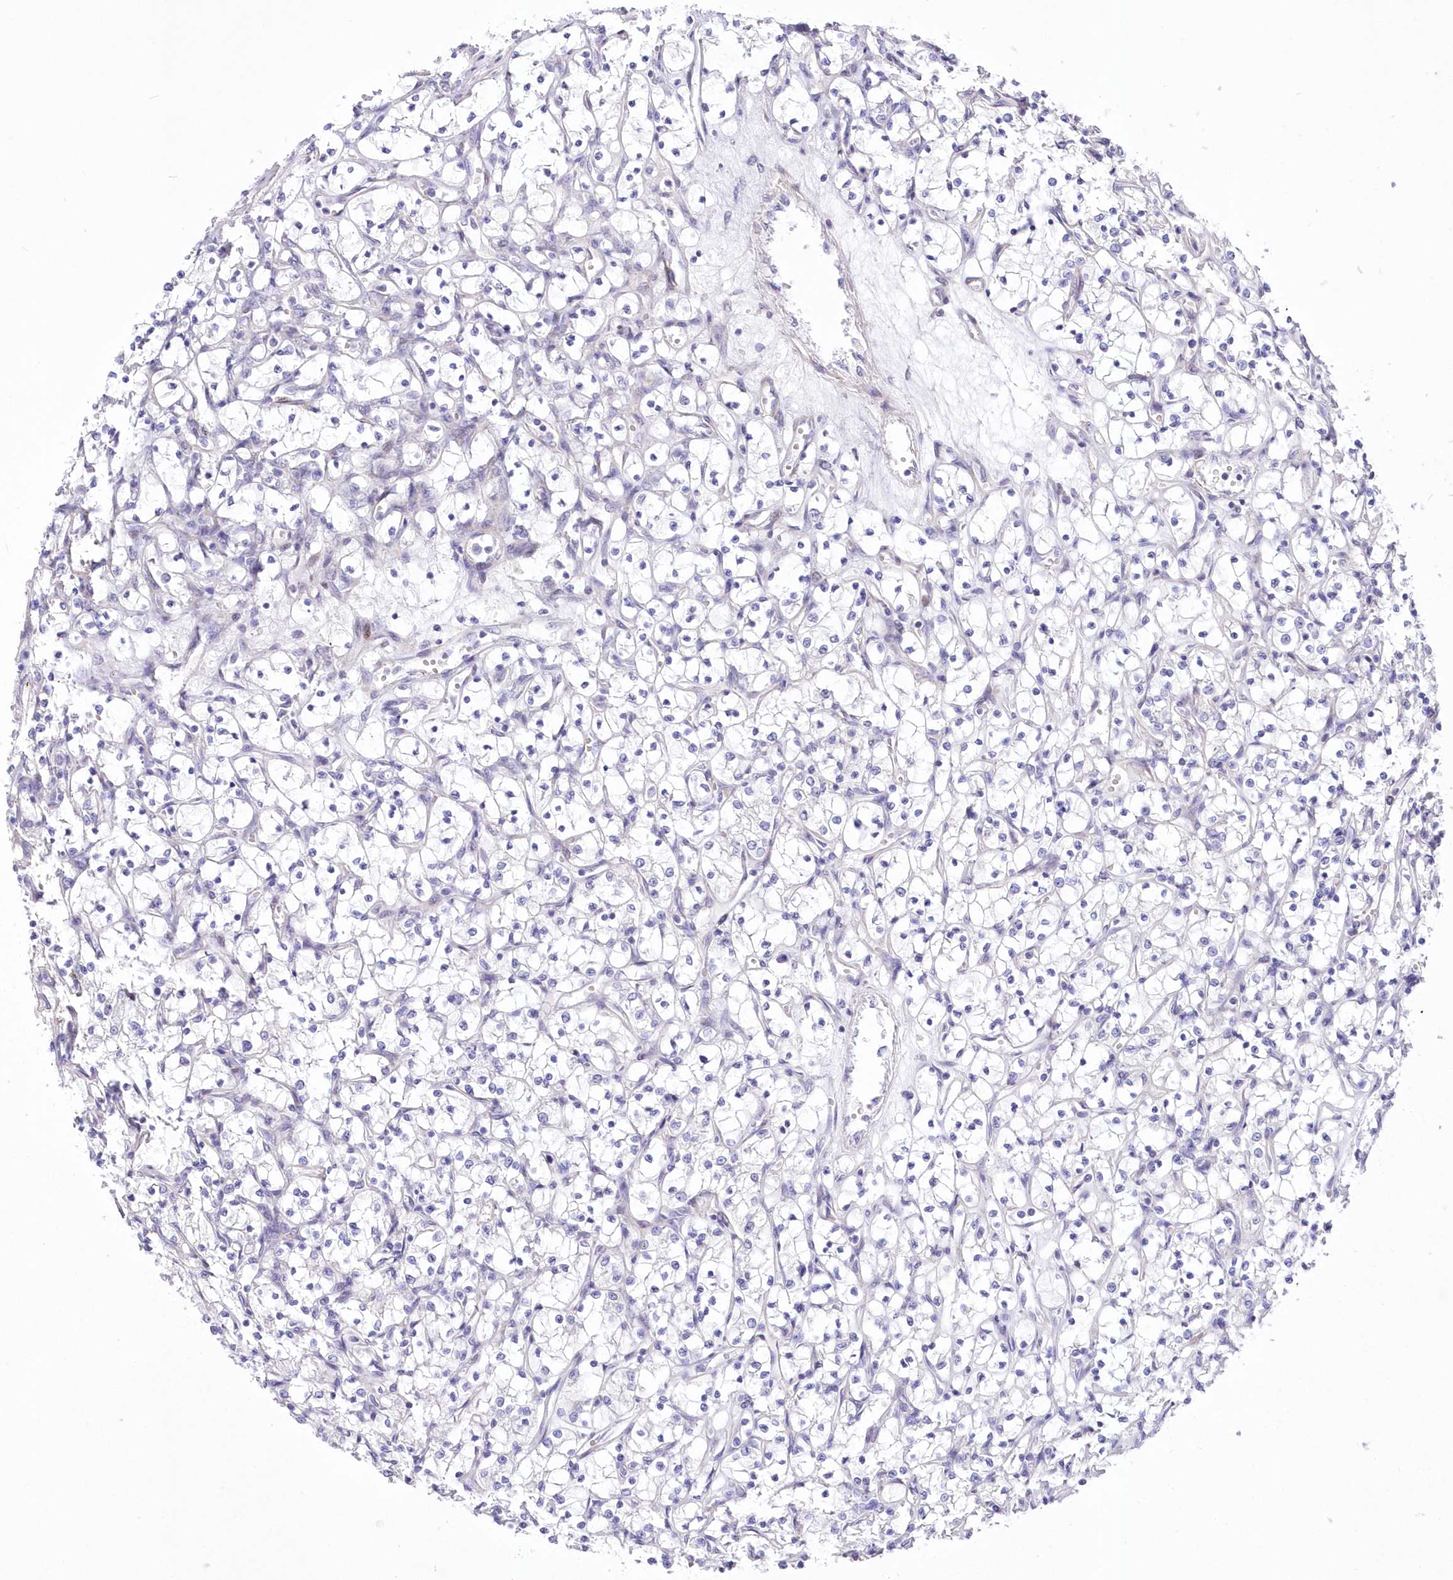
{"staining": {"intensity": "negative", "quantity": "none", "location": "none"}, "tissue": "renal cancer", "cell_type": "Tumor cells", "image_type": "cancer", "snomed": [{"axis": "morphology", "description": "Adenocarcinoma, NOS"}, {"axis": "topography", "description": "Kidney"}], "caption": "Protein analysis of renal cancer (adenocarcinoma) demonstrates no significant positivity in tumor cells. (Stains: DAB (3,3'-diaminobenzidine) immunohistochemistry with hematoxylin counter stain, Microscopy: brightfield microscopy at high magnification).", "gene": "FAM241B", "patient": {"sex": "female", "age": 69}}